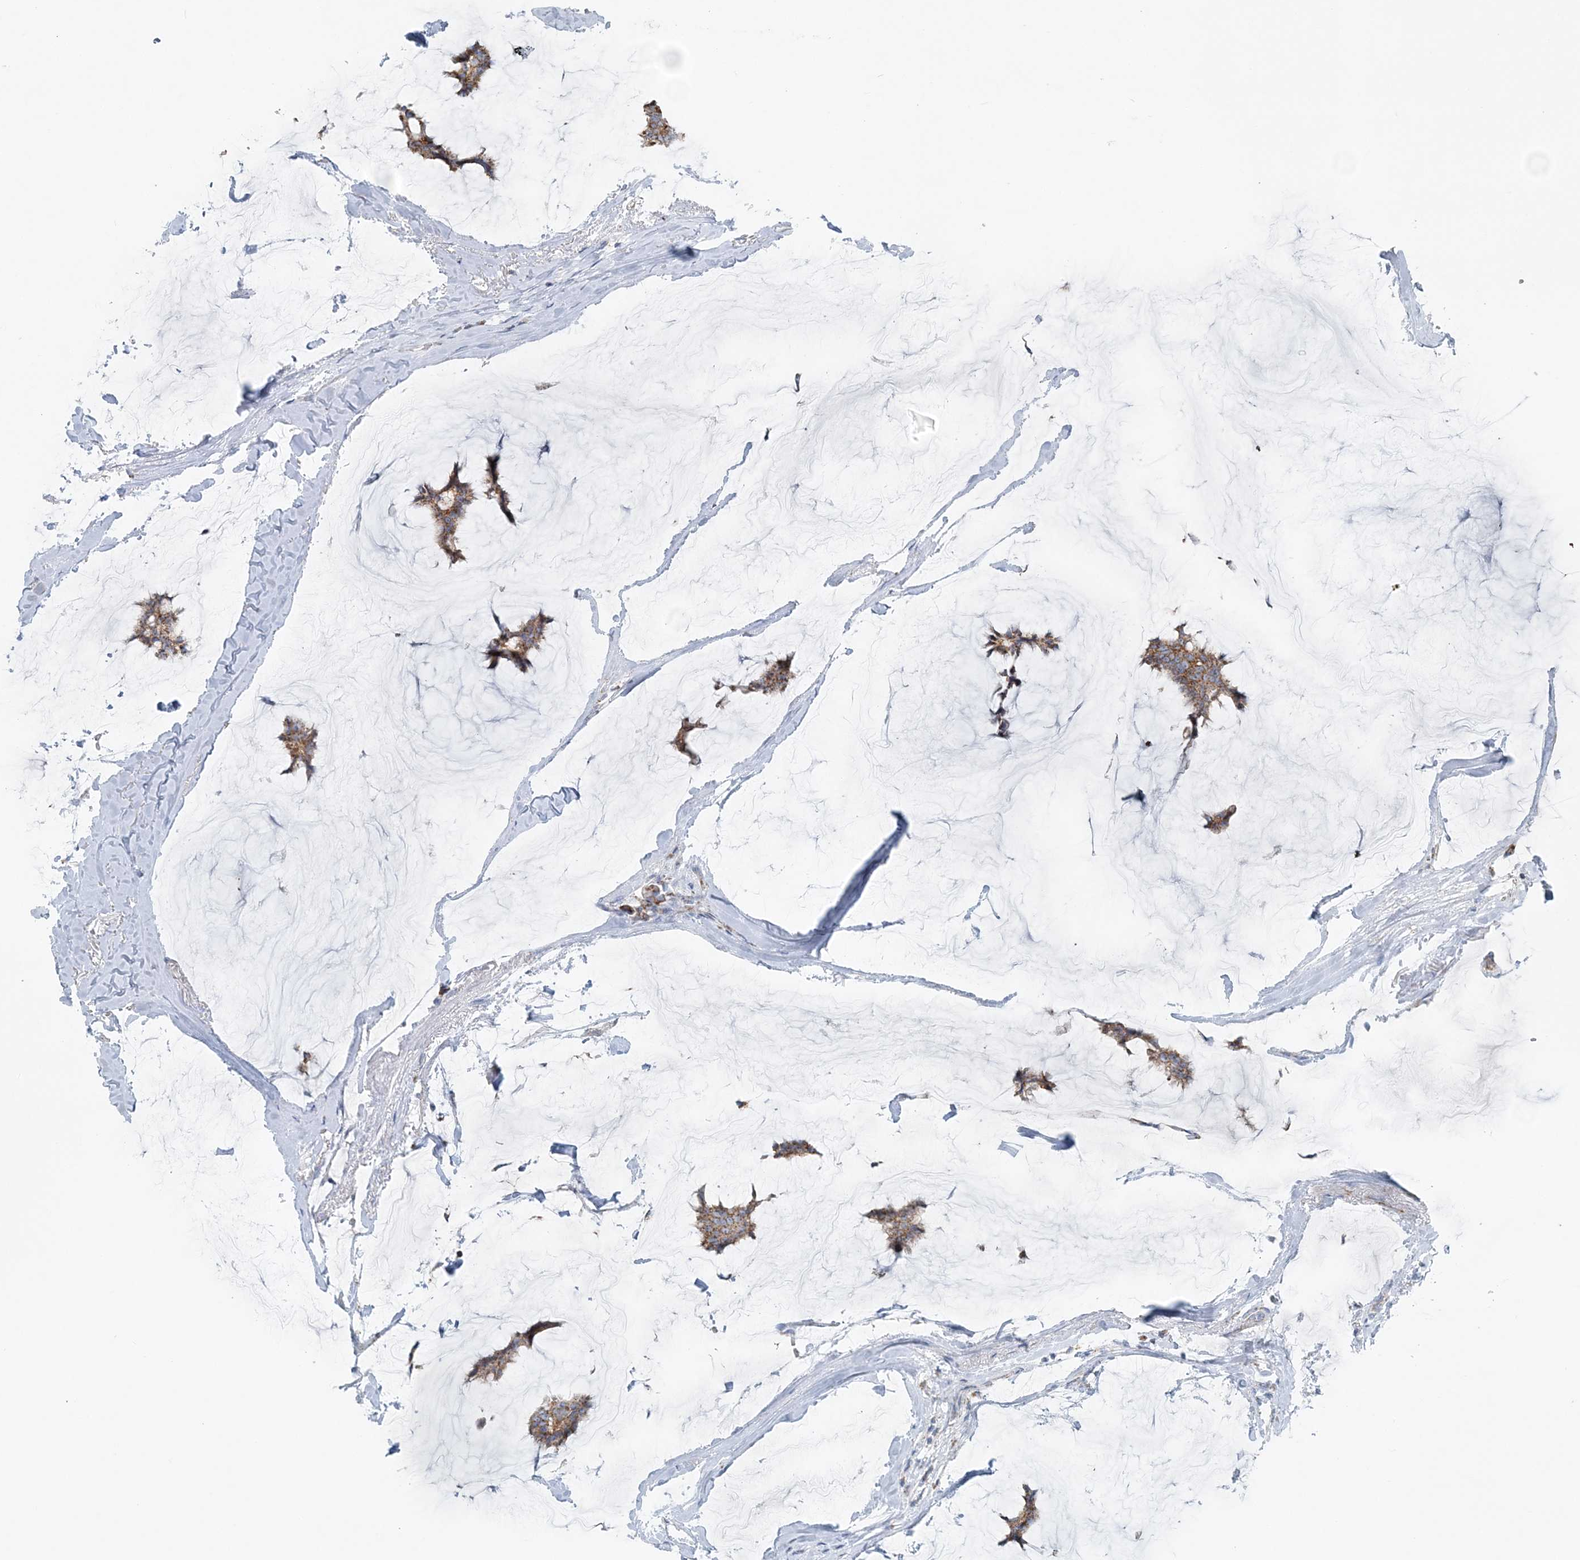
{"staining": {"intensity": "moderate", "quantity": ">75%", "location": "cytoplasmic/membranous"}, "tissue": "breast cancer", "cell_type": "Tumor cells", "image_type": "cancer", "snomed": [{"axis": "morphology", "description": "Duct carcinoma"}, {"axis": "topography", "description": "Breast"}], "caption": "Human breast cancer stained with a protein marker demonstrates moderate staining in tumor cells.", "gene": "PCCB", "patient": {"sex": "female", "age": 93}}